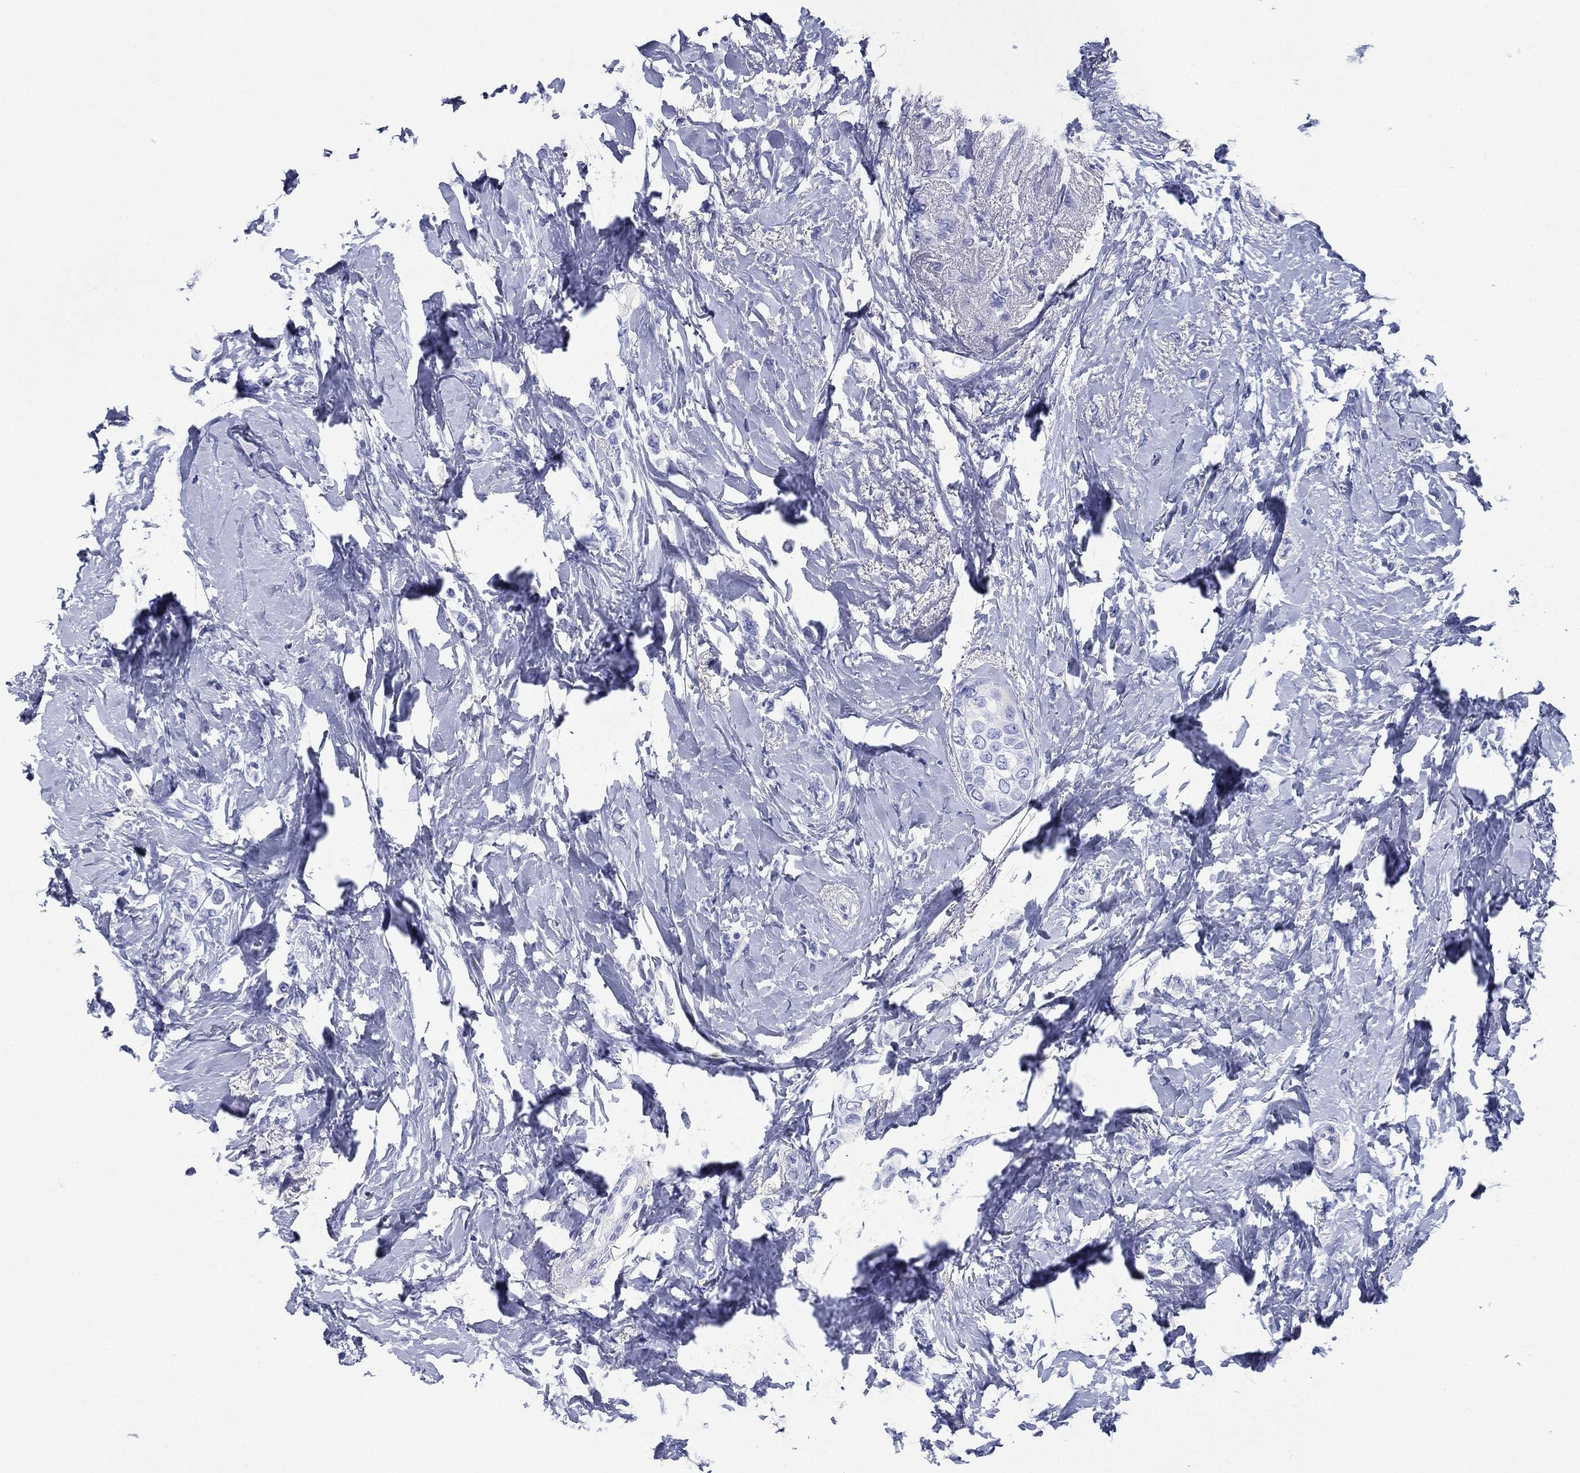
{"staining": {"intensity": "negative", "quantity": "none", "location": "none"}, "tissue": "breast cancer", "cell_type": "Tumor cells", "image_type": "cancer", "snomed": [{"axis": "morphology", "description": "Lobular carcinoma"}, {"axis": "topography", "description": "Breast"}], "caption": "Immunohistochemistry of human lobular carcinoma (breast) shows no positivity in tumor cells.", "gene": "AZU1", "patient": {"sex": "female", "age": 66}}